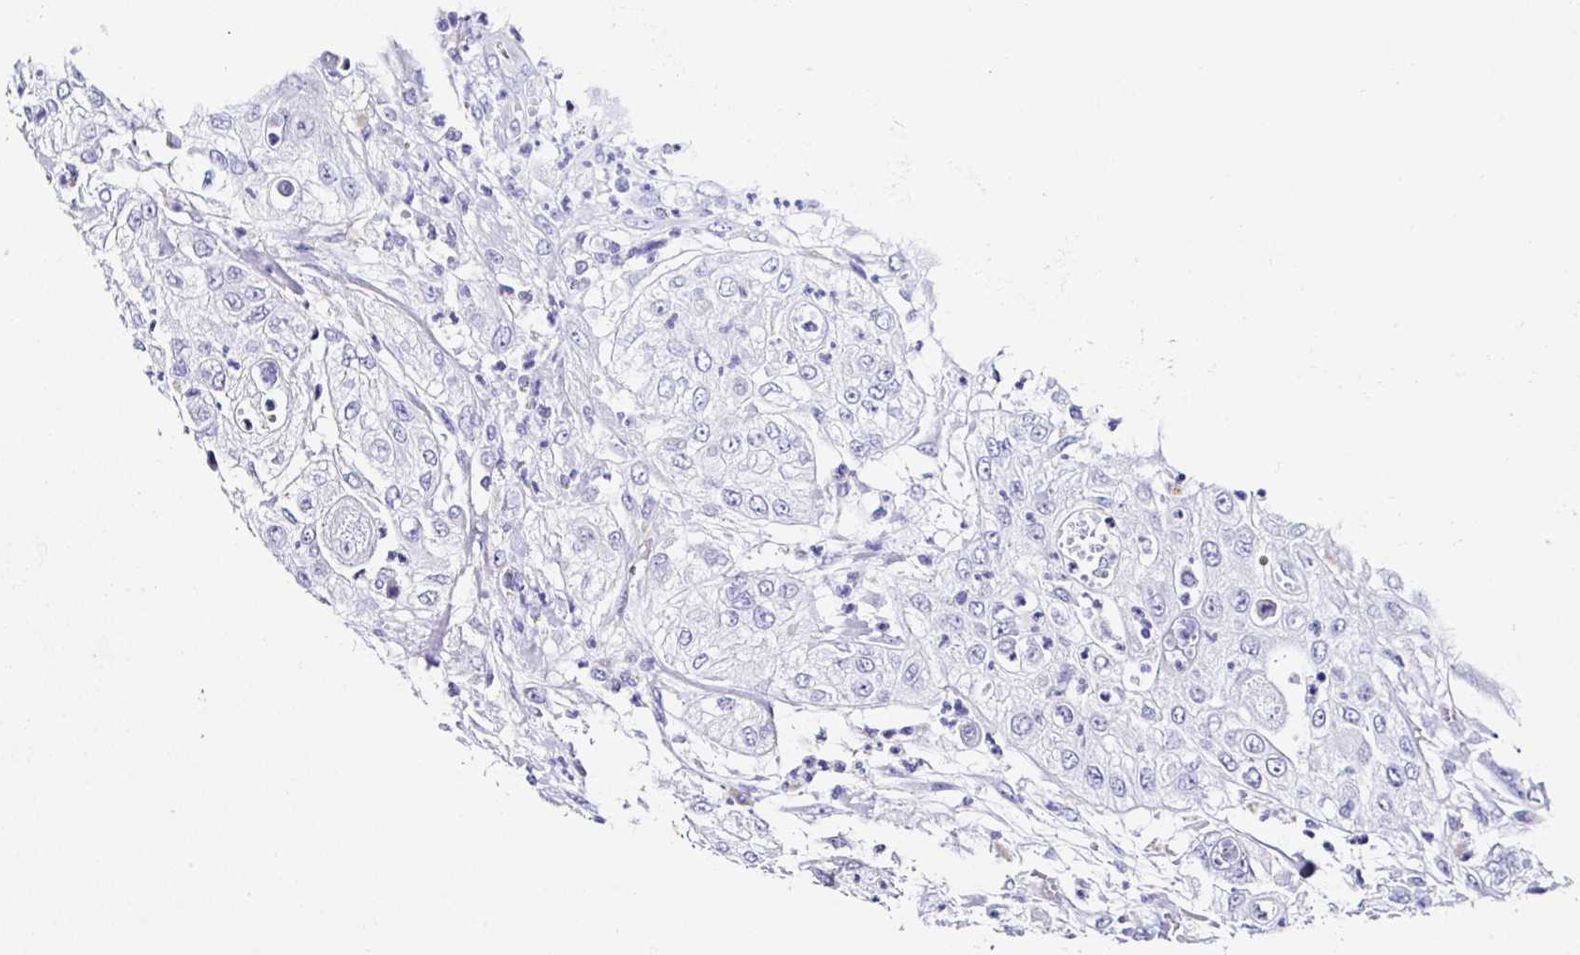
{"staining": {"intensity": "negative", "quantity": "none", "location": "none"}, "tissue": "urothelial cancer", "cell_type": "Tumor cells", "image_type": "cancer", "snomed": [{"axis": "morphology", "description": "Urothelial carcinoma, High grade"}, {"axis": "topography", "description": "Urinary bladder"}], "caption": "The photomicrograph shows no significant expression in tumor cells of urothelial cancer.", "gene": "TMPRSS11E", "patient": {"sex": "female", "age": 79}}